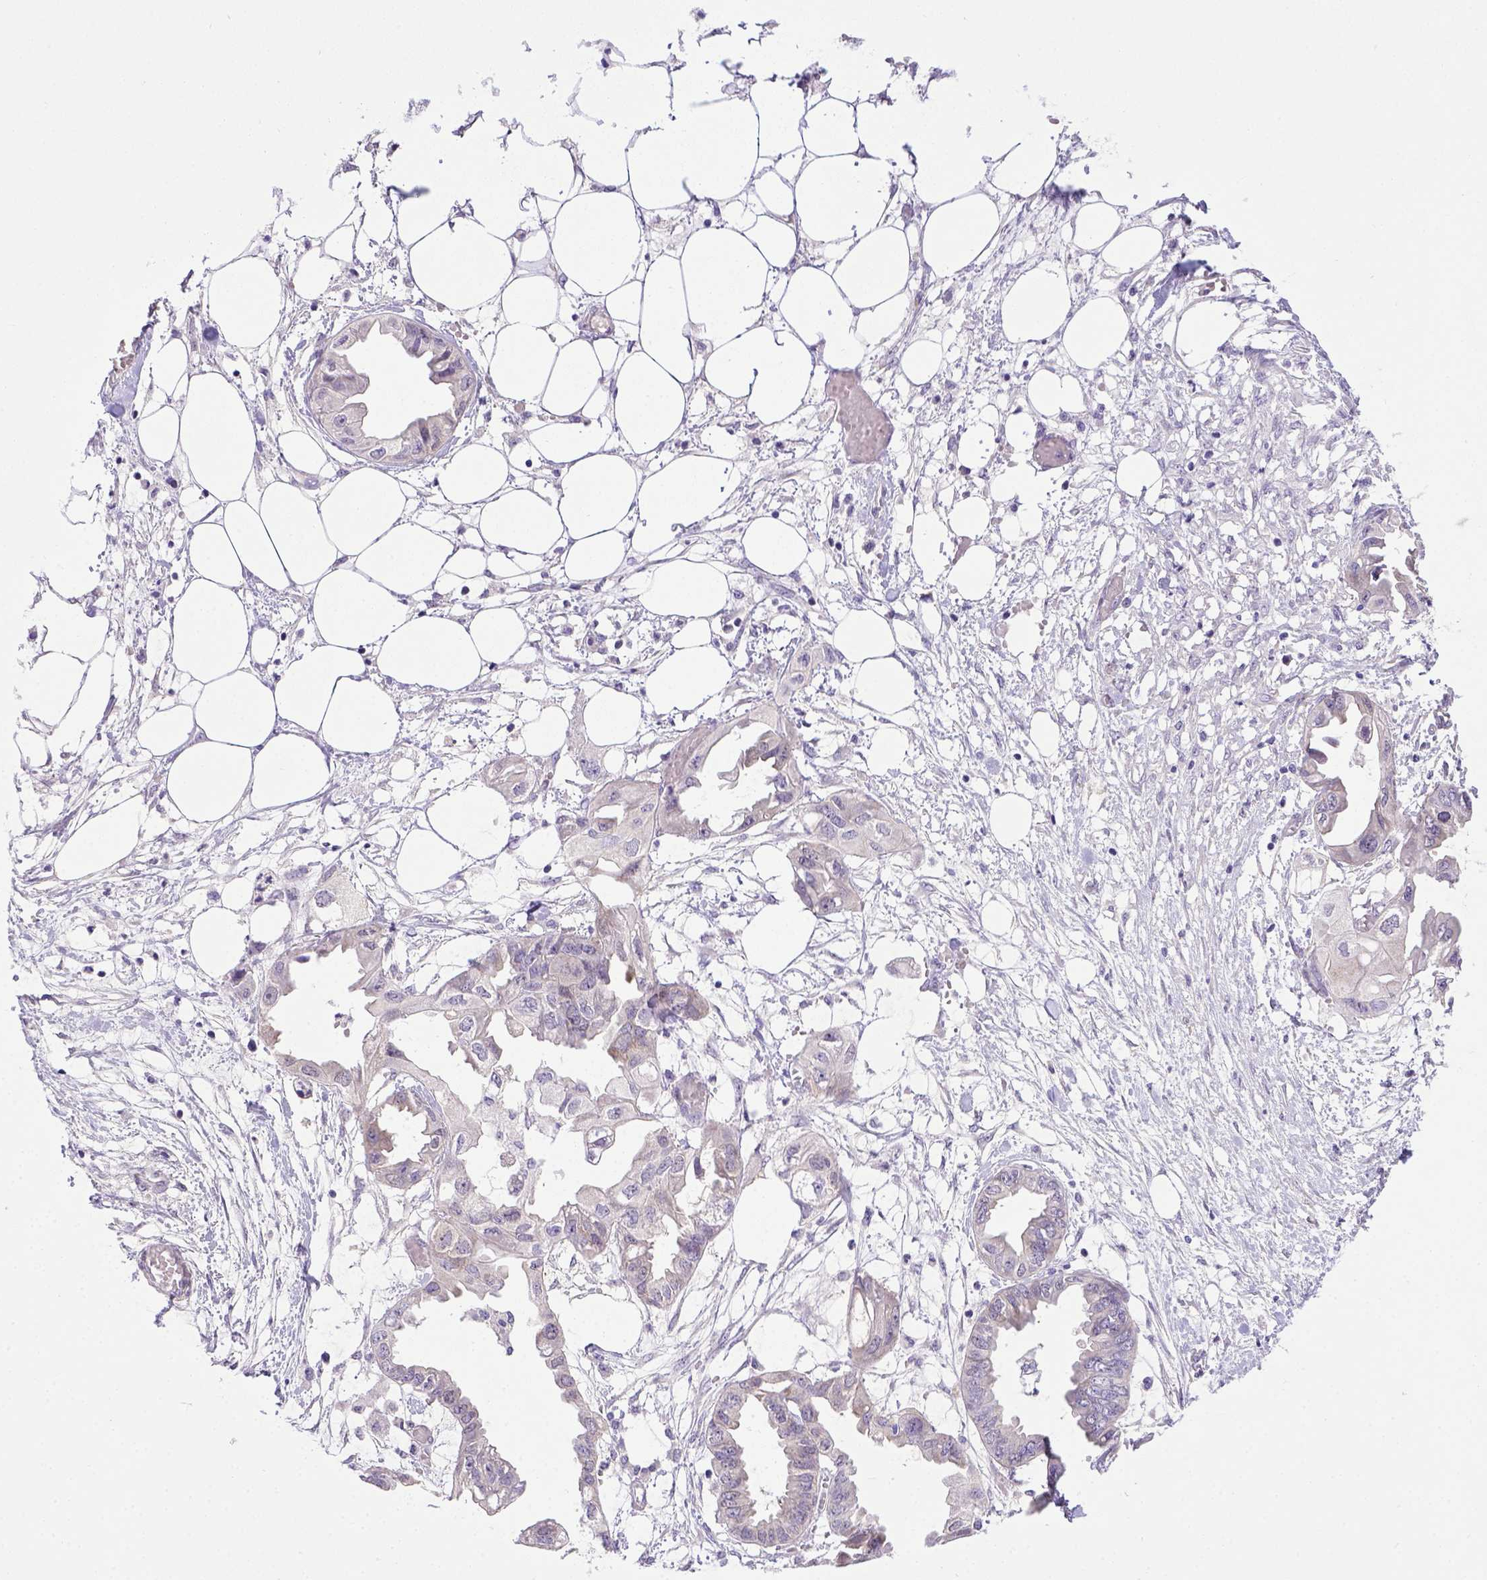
{"staining": {"intensity": "negative", "quantity": "none", "location": "none"}, "tissue": "endometrial cancer", "cell_type": "Tumor cells", "image_type": "cancer", "snomed": [{"axis": "morphology", "description": "Adenocarcinoma, NOS"}, {"axis": "morphology", "description": "Adenocarcinoma, metastatic, NOS"}, {"axis": "topography", "description": "Adipose tissue"}, {"axis": "topography", "description": "Endometrium"}], "caption": "This is an immunohistochemistry image of endometrial cancer. There is no staining in tumor cells.", "gene": "BTN1A1", "patient": {"sex": "female", "age": 67}}